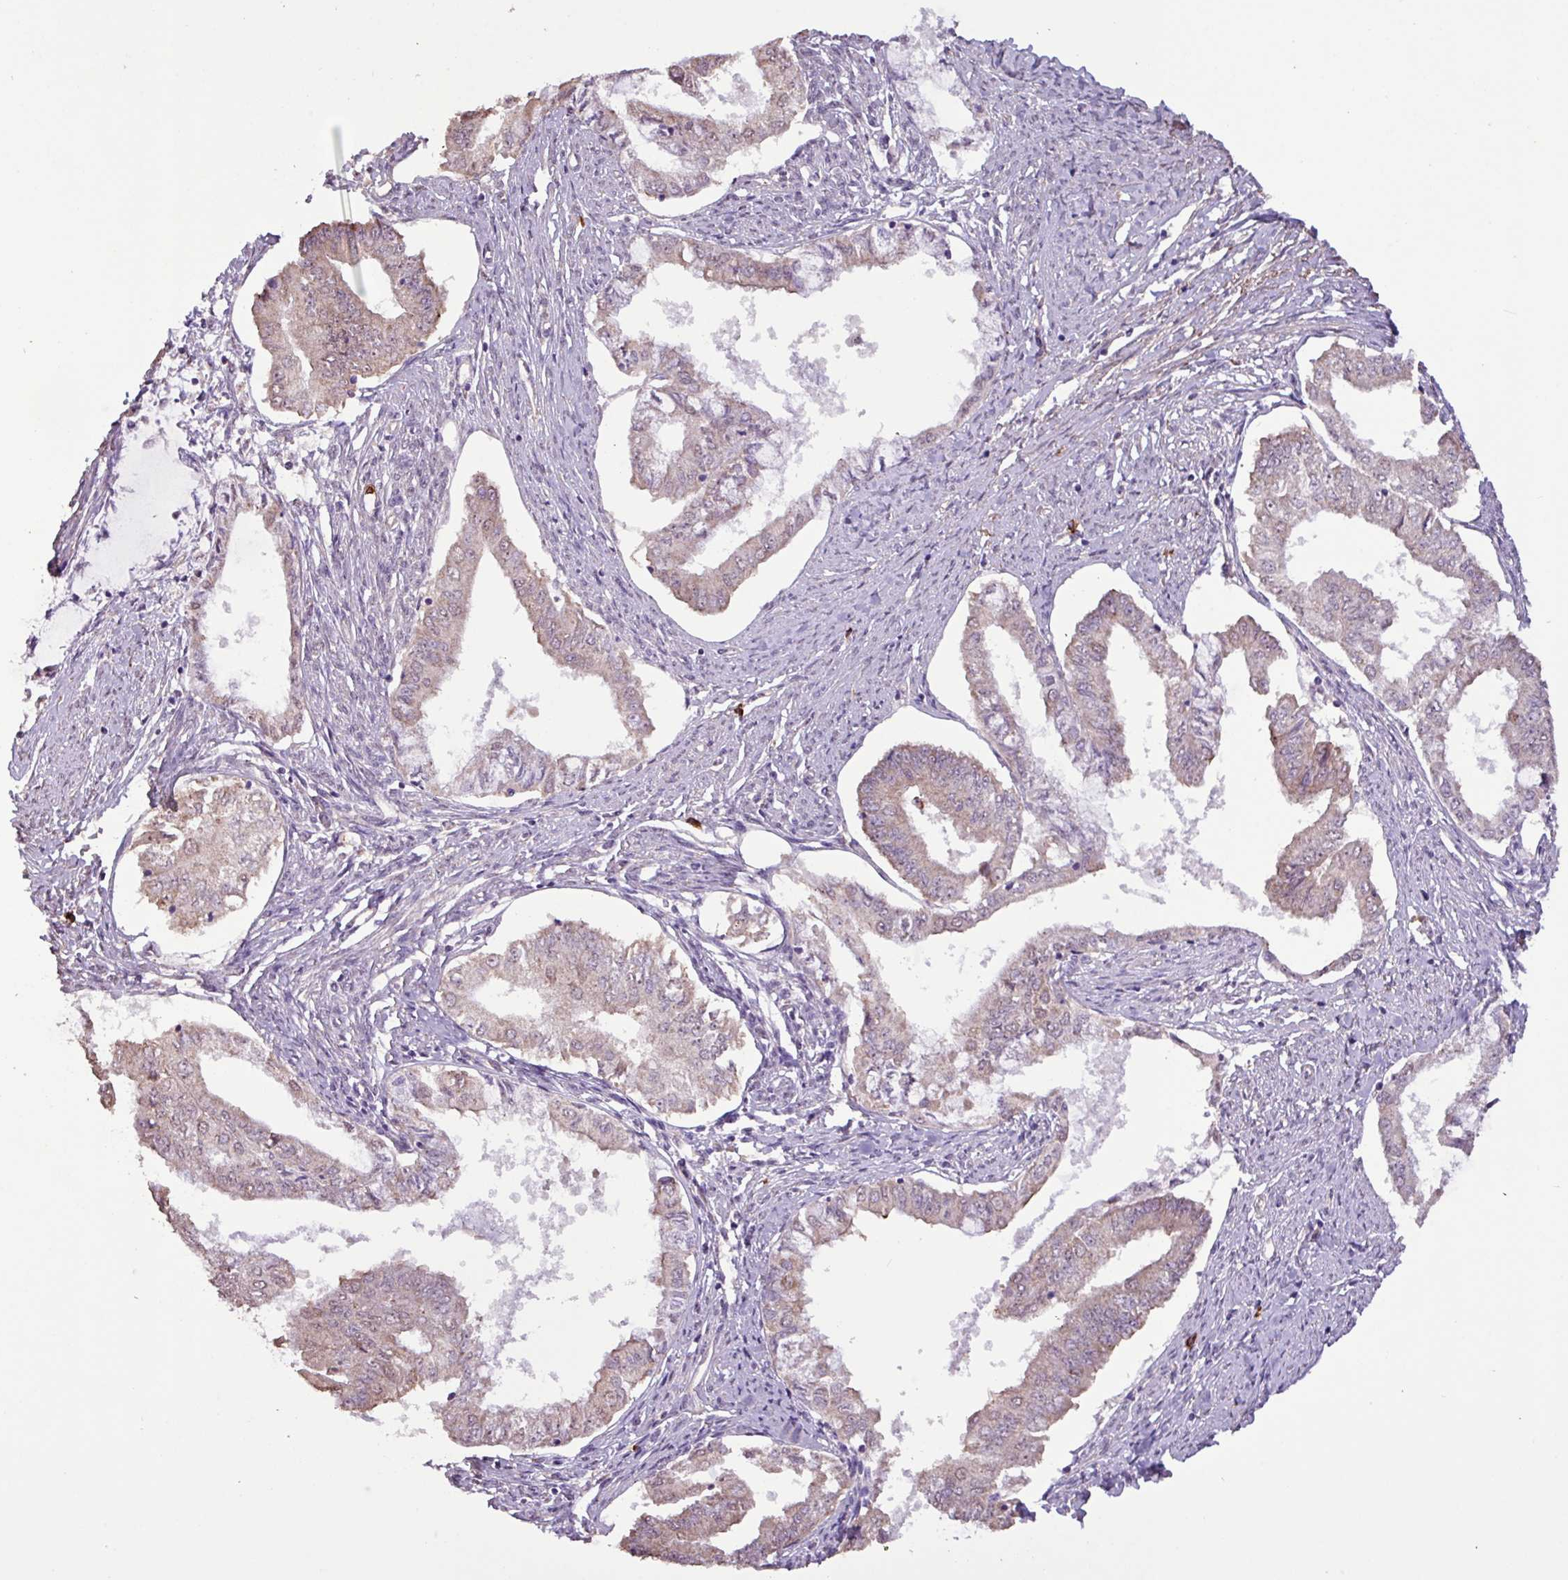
{"staining": {"intensity": "weak", "quantity": "25%-75%", "location": "cytoplasmic/membranous,nuclear"}, "tissue": "endometrial cancer", "cell_type": "Tumor cells", "image_type": "cancer", "snomed": [{"axis": "morphology", "description": "Adenocarcinoma, NOS"}, {"axis": "topography", "description": "Endometrium"}], "caption": "A brown stain labels weak cytoplasmic/membranous and nuclear positivity of a protein in adenocarcinoma (endometrial) tumor cells. The staining was performed using DAB, with brown indicating positive protein expression. Nuclei are stained blue with hematoxylin.", "gene": "L3MBTL3", "patient": {"sex": "female", "age": 76}}